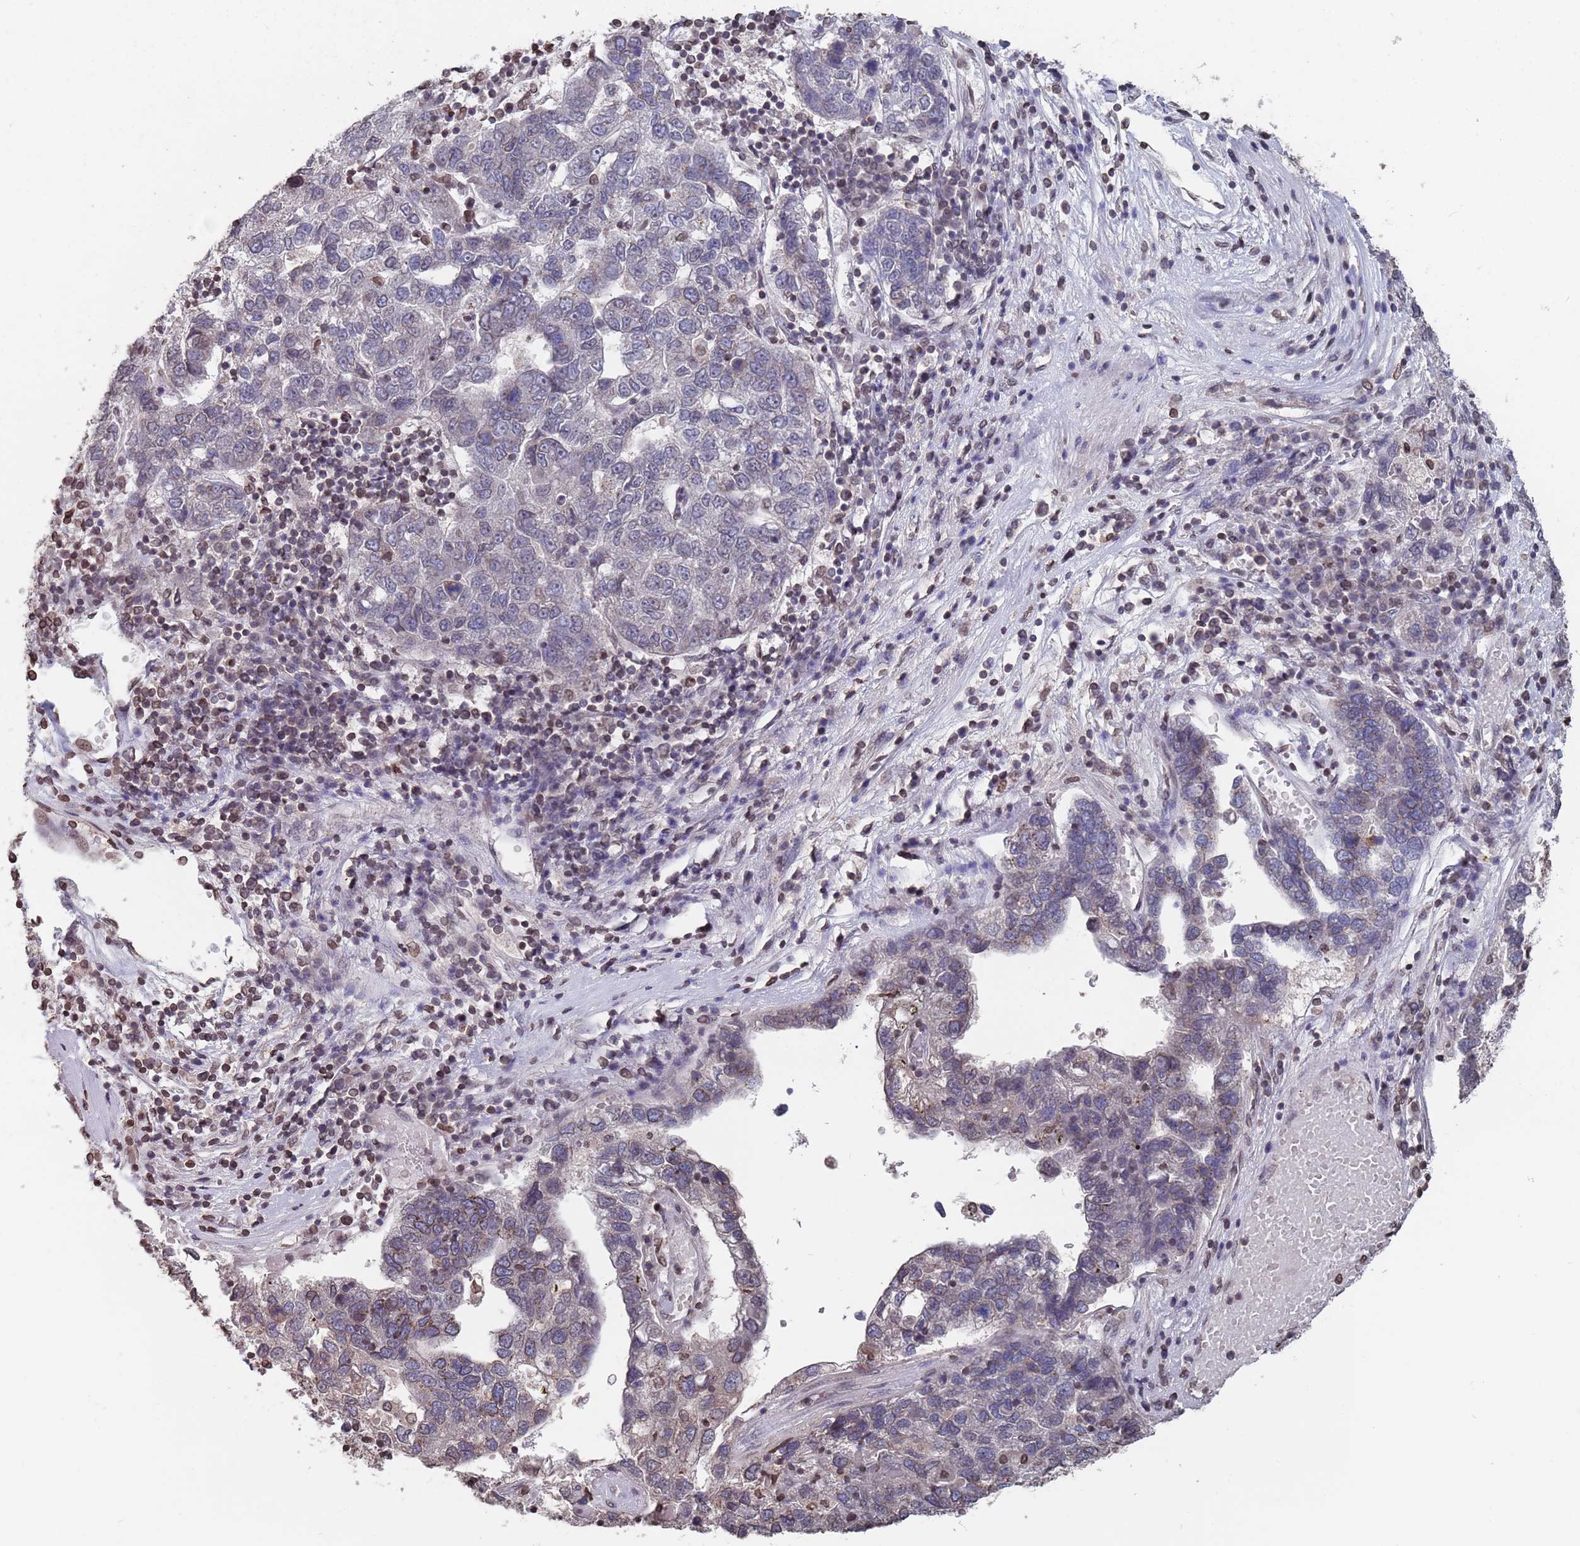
{"staining": {"intensity": "weak", "quantity": "<25%", "location": "cytoplasmic/membranous"}, "tissue": "pancreatic cancer", "cell_type": "Tumor cells", "image_type": "cancer", "snomed": [{"axis": "morphology", "description": "Adenocarcinoma, NOS"}, {"axis": "topography", "description": "Pancreas"}], "caption": "Protein analysis of adenocarcinoma (pancreatic) exhibits no significant positivity in tumor cells.", "gene": "SDHAF3", "patient": {"sex": "female", "age": 61}}